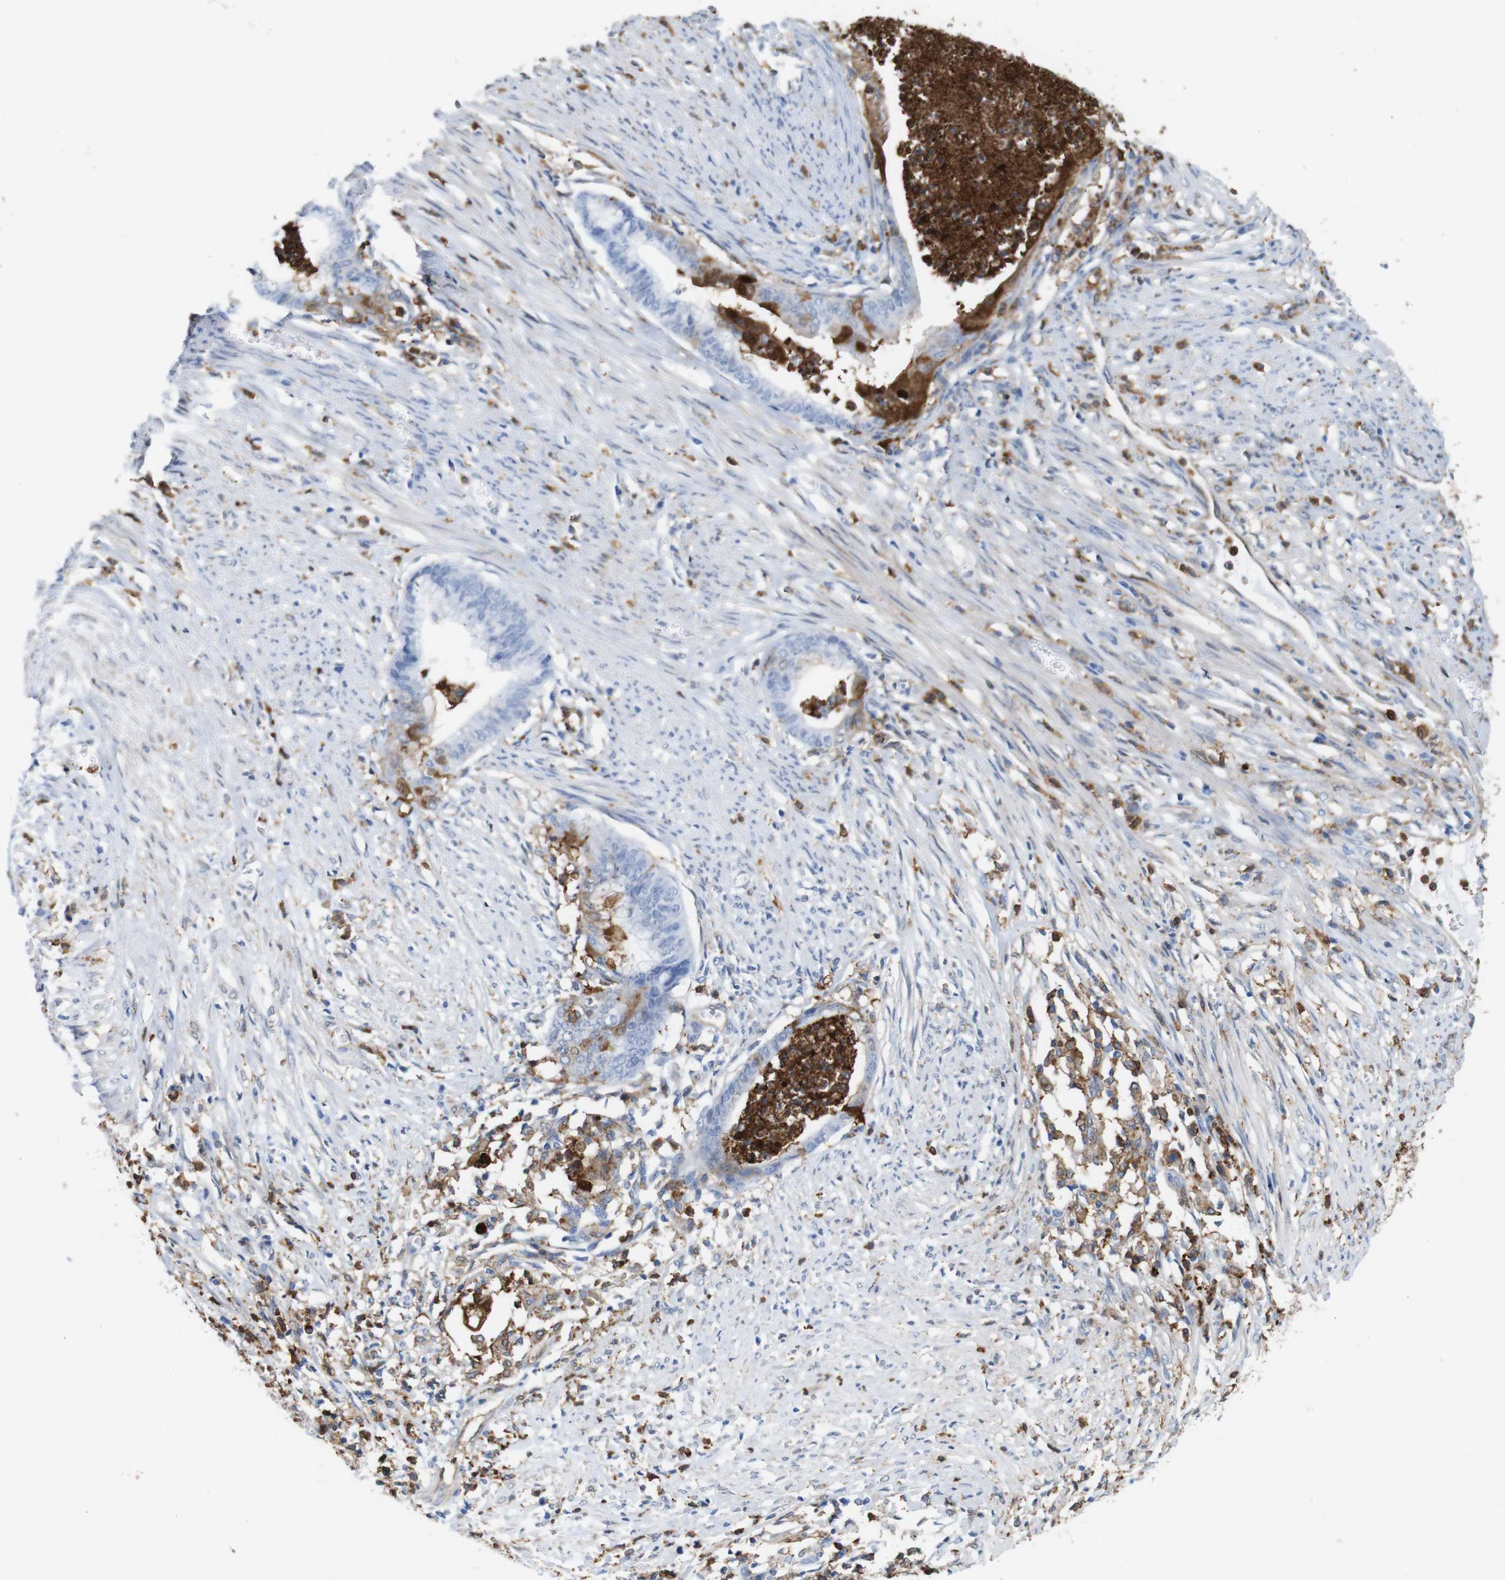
{"staining": {"intensity": "negative", "quantity": "none", "location": "none"}, "tissue": "endometrial cancer", "cell_type": "Tumor cells", "image_type": "cancer", "snomed": [{"axis": "morphology", "description": "Necrosis, NOS"}, {"axis": "morphology", "description": "Adenocarcinoma, NOS"}, {"axis": "topography", "description": "Endometrium"}], "caption": "Protein analysis of adenocarcinoma (endometrial) exhibits no significant staining in tumor cells.", "gene": "ANXA1", "patient": {"sex": "female", "age": 79}}